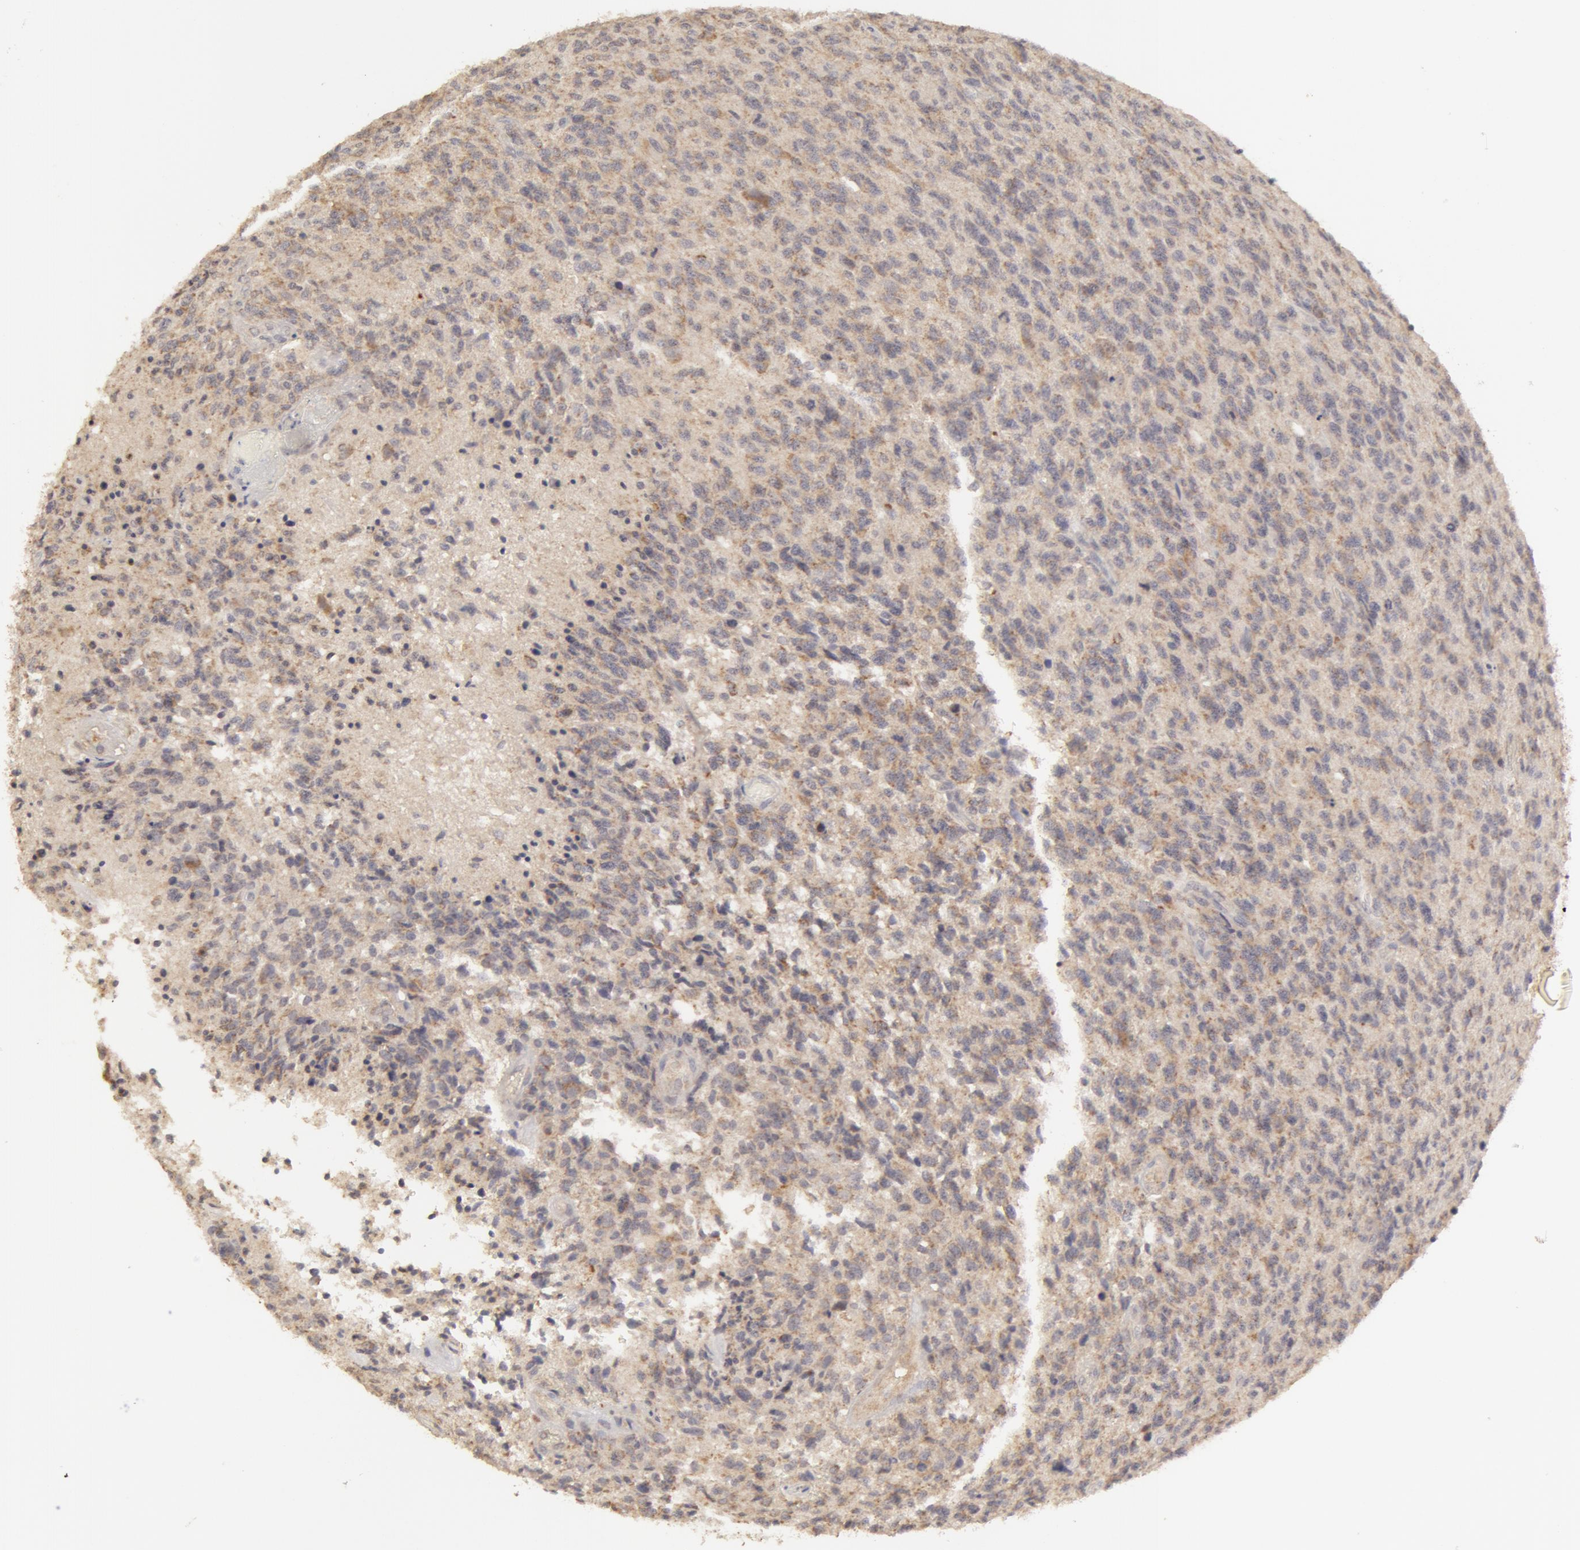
{"staining": {"intensity": "negative", "quantity": "none", "location": "none"}, "tissue": "glioma", "cell_type": "Tumor cells", "image_type": "cancer", "snomed": [{"axis": "morphology", "description": "Glioma, malignant, High grade"}, {"axis": "topography", "description": "Brain"}], "caption": "Immunohistochemistry of human glioma displays no positivity in tumor cells.", "gene": "ADPRH", "patient": {"sex": "male", "age": 36}}